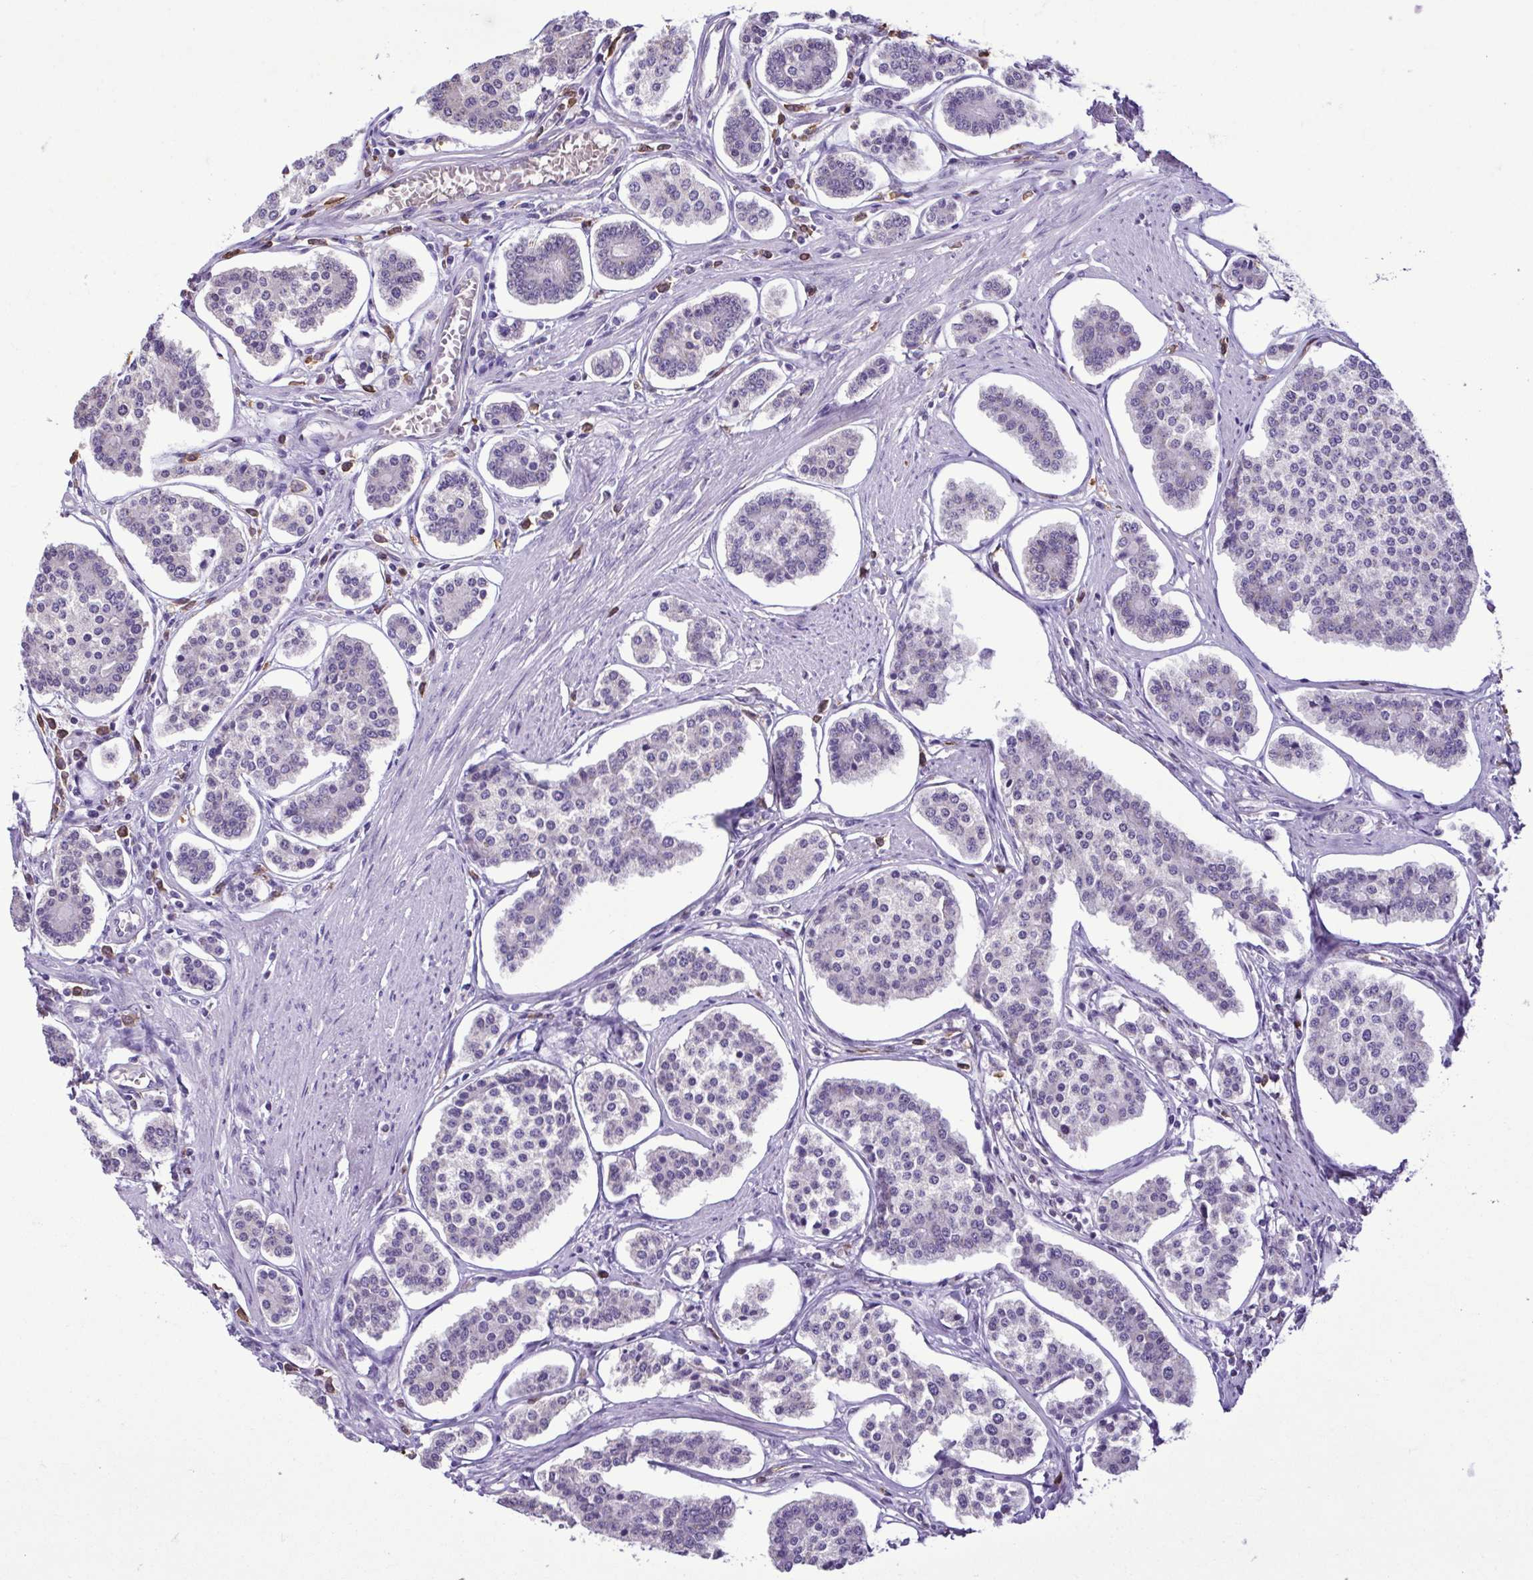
{"staining": {"intensity": "negative", "quantity": "none", "location": "none"}, "tissue": "carcinoid", "cell_type": "Tumor cells", "image_type": "cancer", "snomed": [{"axis": "morphology", "description": "Carcinoid, malignant, NOS"}, {"axis": "topography", "description": "Small intestine"}], "caption": "Image shows no significant protein staining in tumor cells of malignant carcinoid.", "gene": "CBY2", "patient": {"sex": "female", "age": 65}}